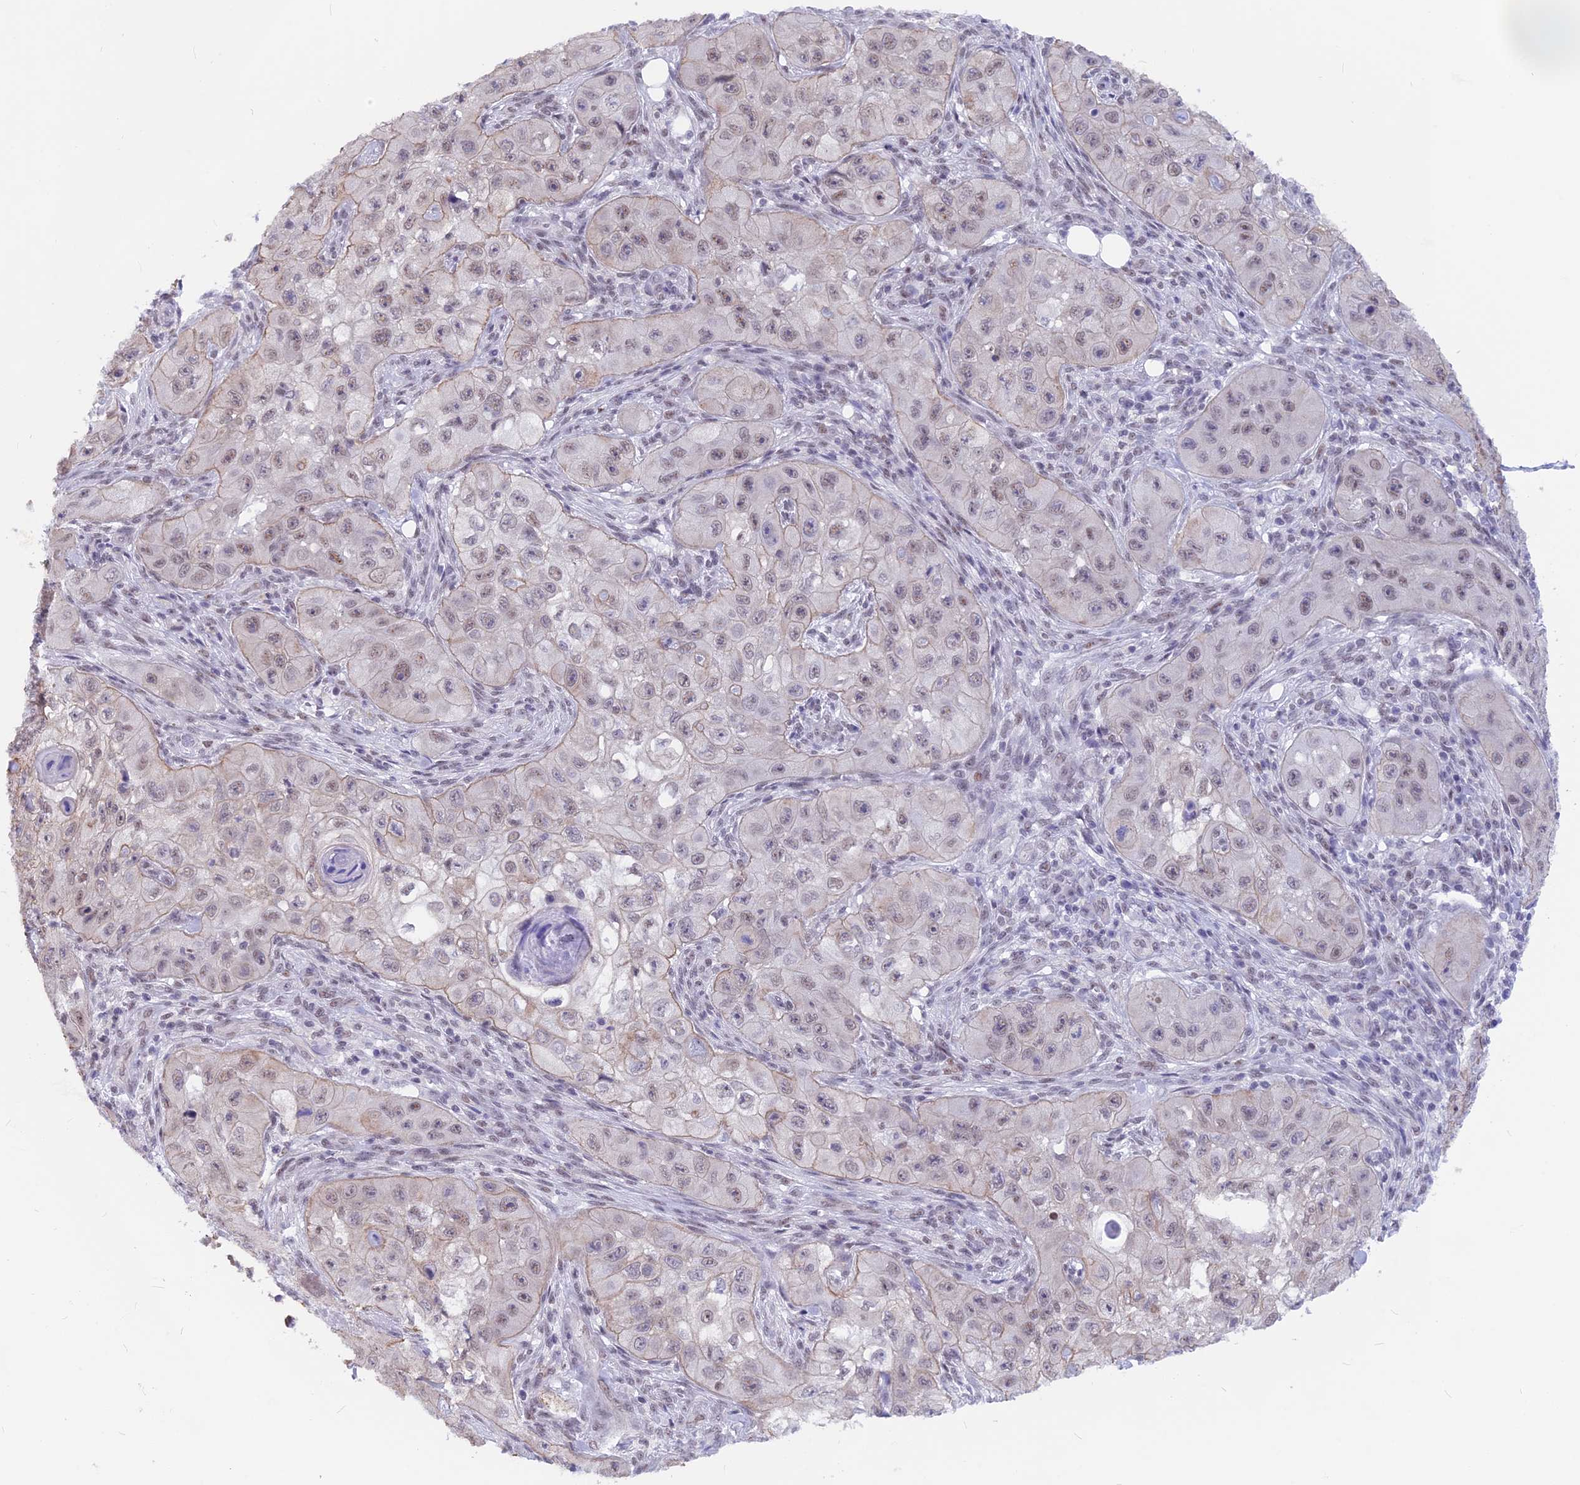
{"staining": {"intensity": "weak", "quantity": "25%-75%", "location": "nuclear"}, "tissue": "skin cancer", "cell_type": "Tumor cells", "image_type": "cancer", "snomed": [{"axis": "morphology", "description": "Squamous cell carcinoma, NOS"}, {"axis": "topography", "description": "Skin"}, {"axis": "topography", "description": "Subcutis"}], "caption": "Human skin cancer stained with a brown dye reveals weak nuclear positive expression in approximately 25%-75% of tumor cells.", "gene": "SRSF5", "patient": {"sex": "male", "age": 73}}